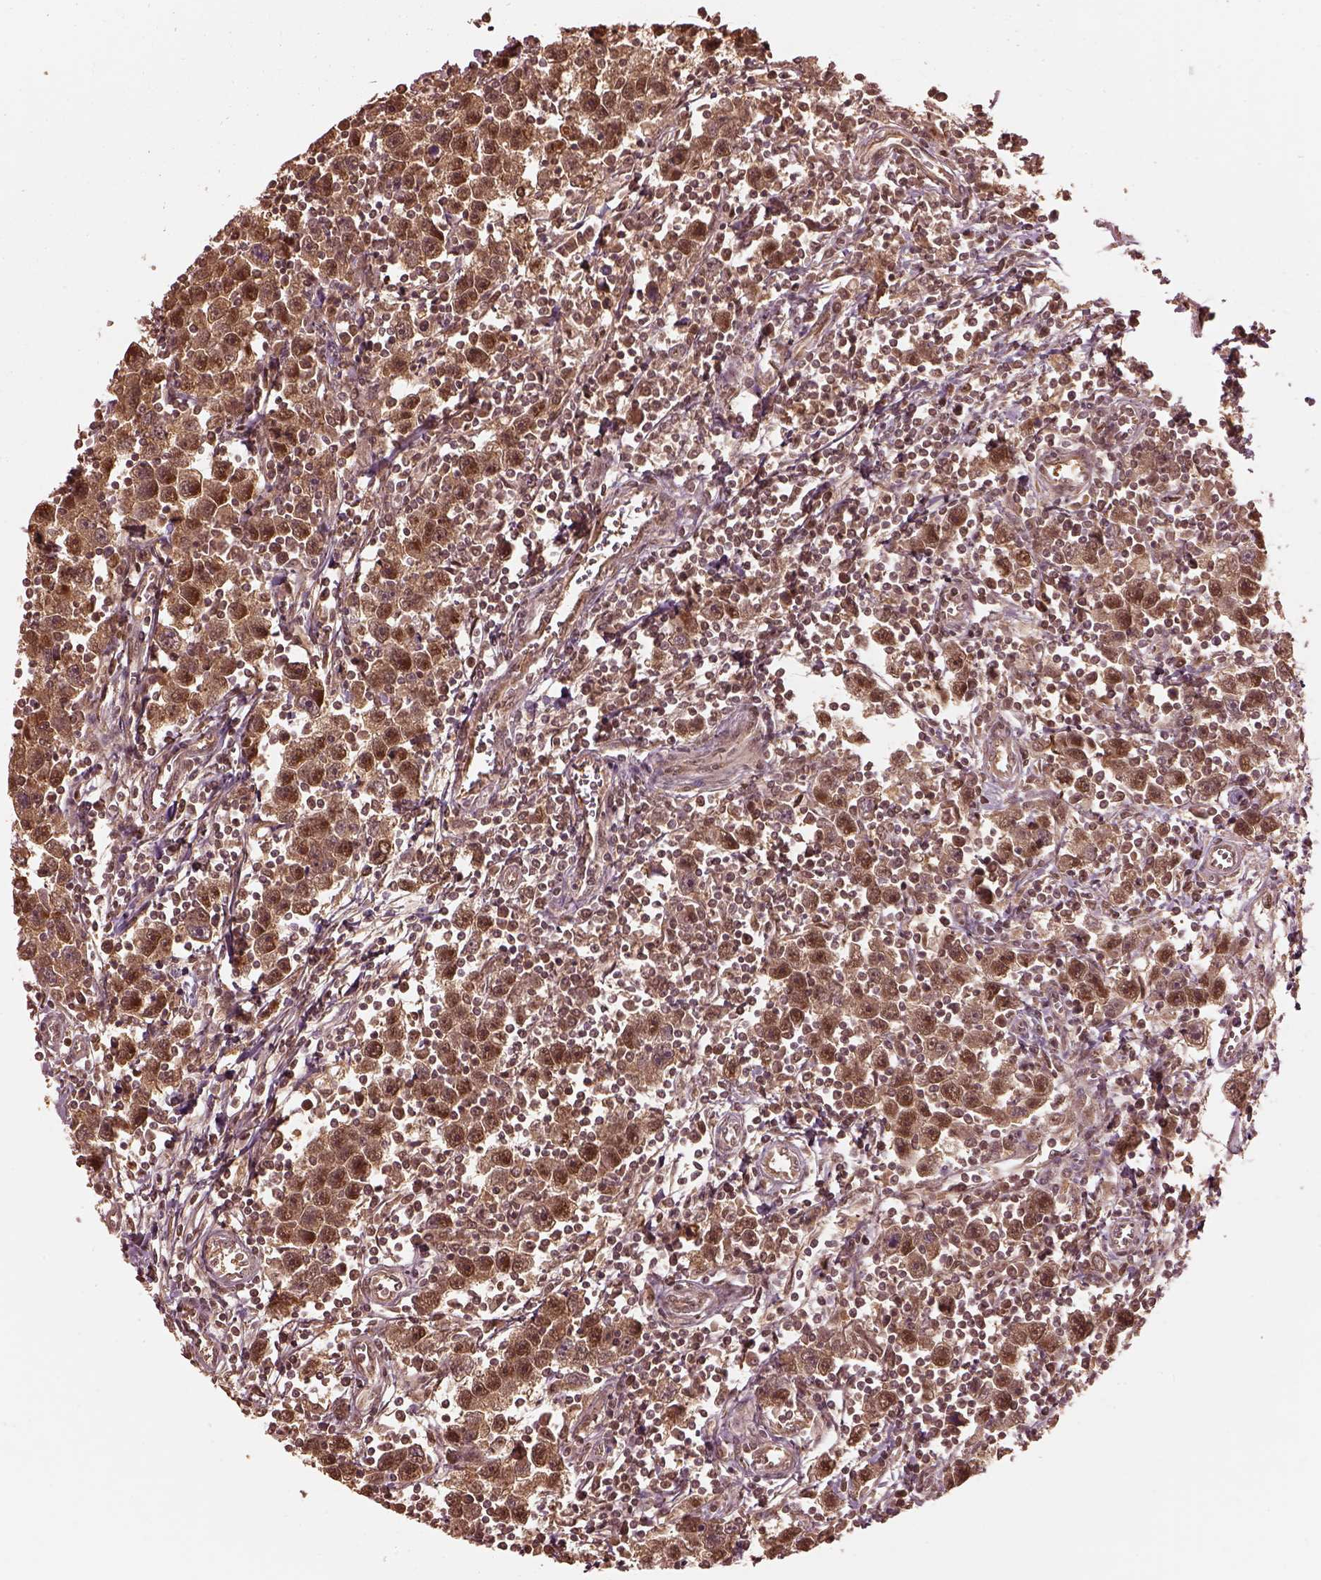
{"staining": {"intensity": "moderate", "quantity": ">75%", "location": "cytoplasmic/membranous,nuclear"}, "tissue": "testis cancer", "cell_type": "Tumor cells", "image_type": "cancer", "snomed": [{"axis": "morphology", "description": "Seminoma, NOS"}, {"axis": "topography", "description": "Testis"}], "caption": "Approximately >75% of tumor cells in testis cancer display moderate cytoplasmic/membranous and nuclear protein staining as visualized by brown immunohistochemical staining.", "gene": "PSMC5", "patient": {"sex": "male", "age": 30}}